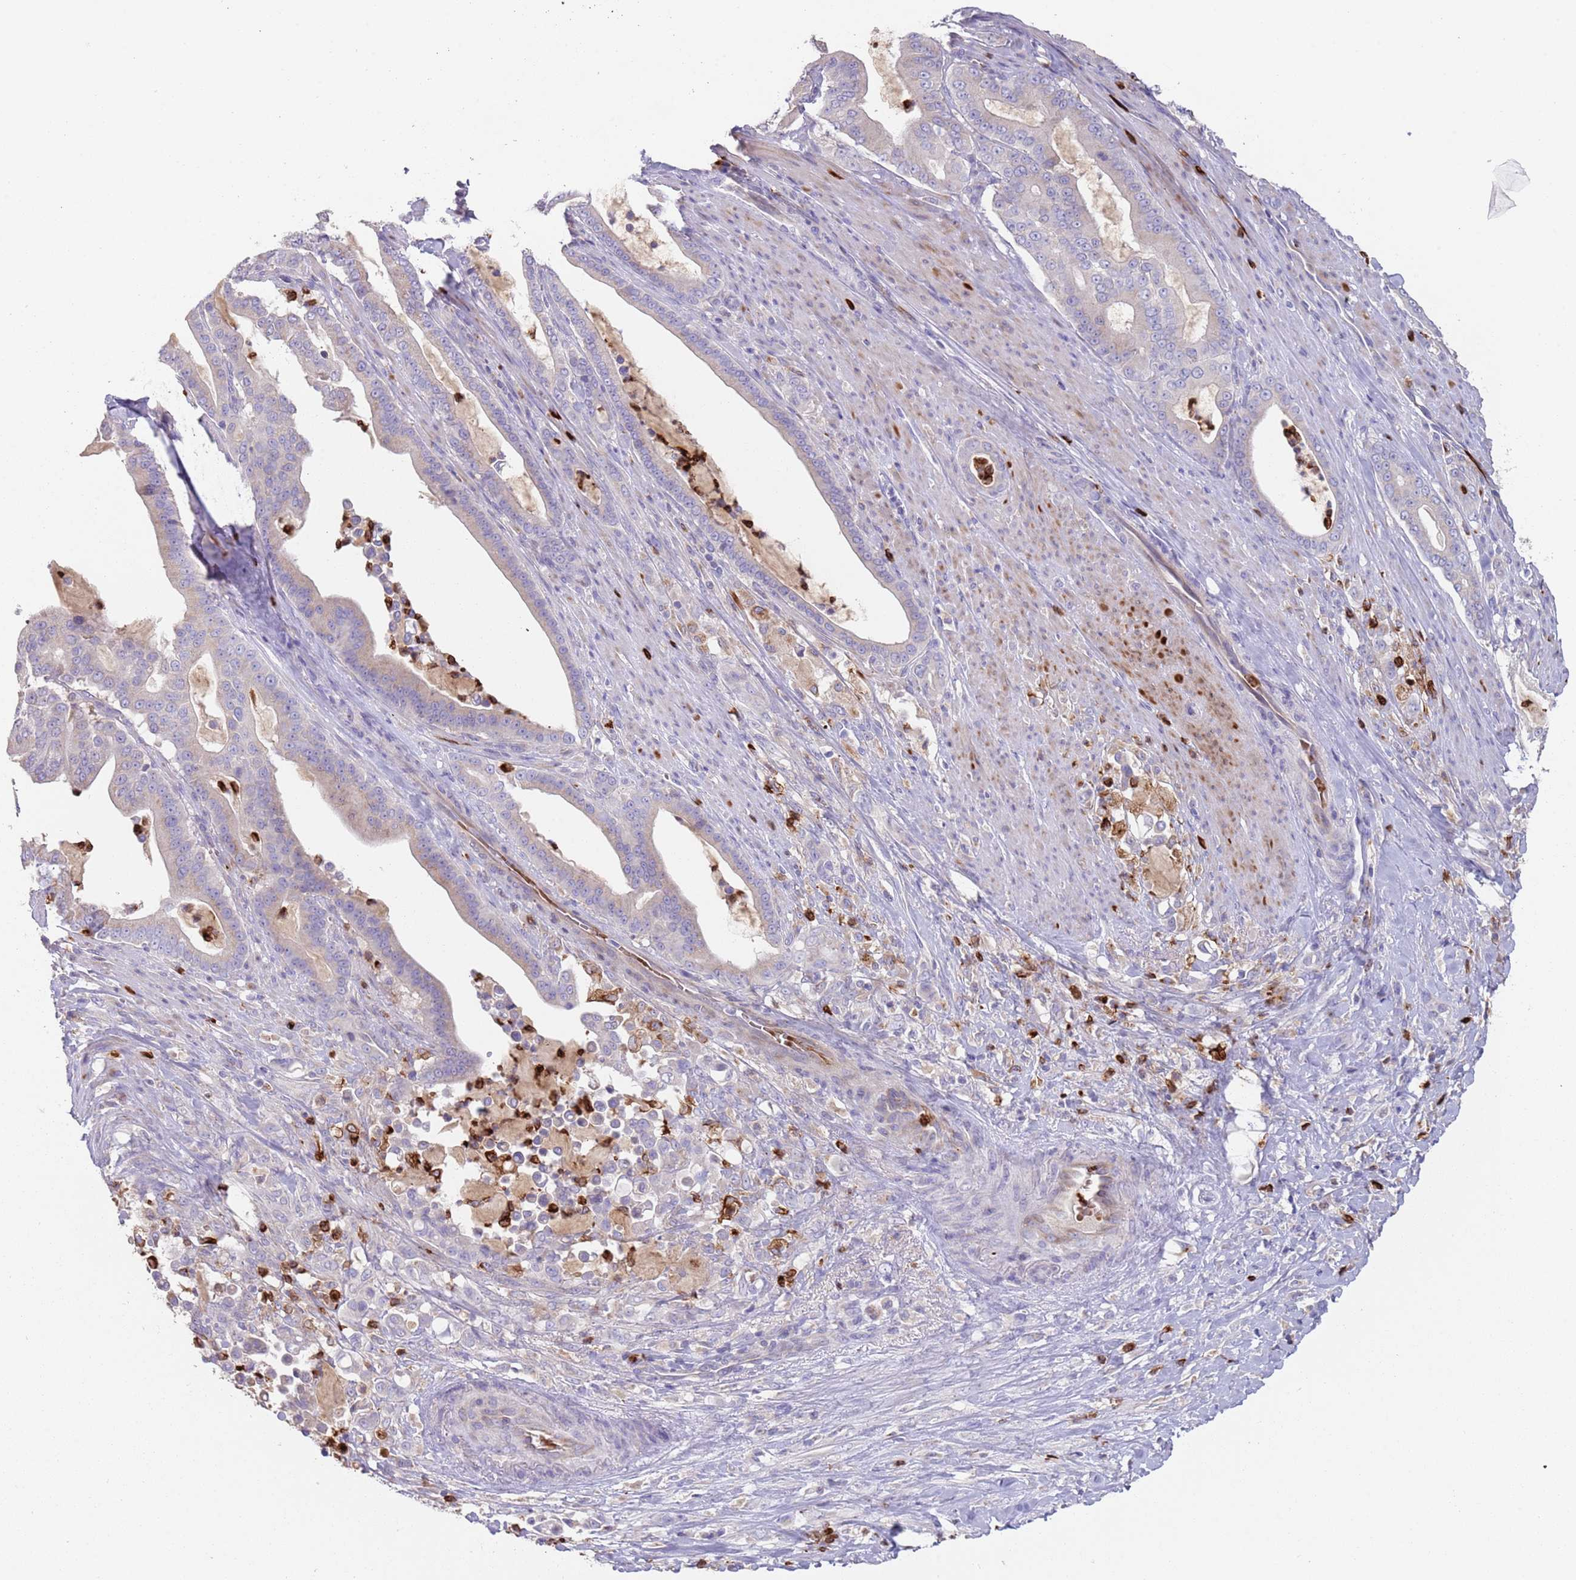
{"staining": {"intensity": "weak", "quantity": "<25%", "location": "cytoplasmic/membranous"}, "tissue": "pancreatic cancer", "cell_type": "Tumor cells", "image_type": "cancer", "snomed": [{"axis": "morphology", "description": "Adenocarcinoma, NOS"}, {"axis": "topography", "description": "Pancreas"}], "caption": "An image of human adenocarcinoma (pancreatic) is negative for staining in tumor cells.", "gene": "TMEM251", "patient": {"sex": "male", "age": 63}}